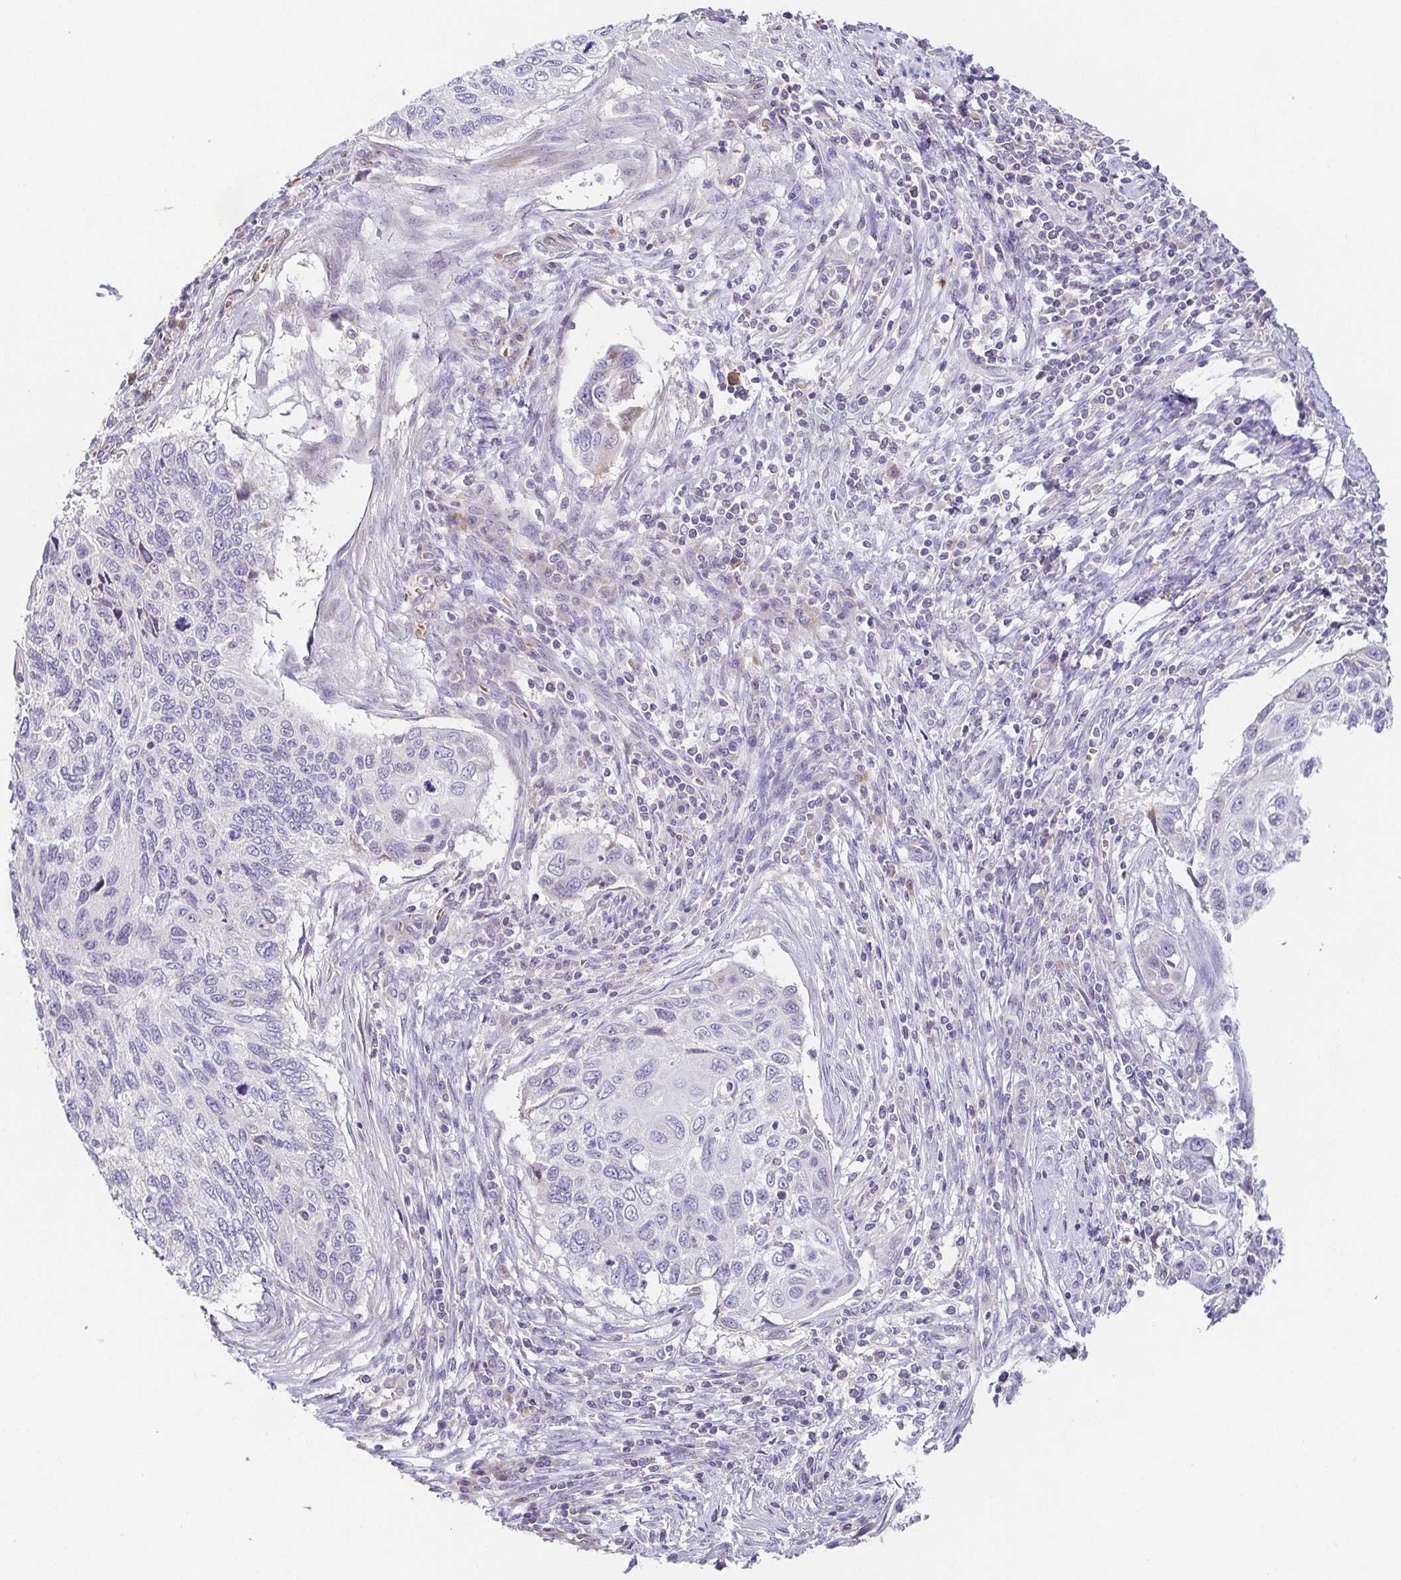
{"staining": {"intensity": "negative", "quantity": "none", "location": "none"}, "tissue": "cervical cancer", "cell_type": "Tumor cells", "image_type": "cancer", "snomed": [{"axis": "morphology", "description": "Squamous cell carcinoma, NOS"}, {"axis": "topography", "description": "Cervix"}], "caption": "Histopathology image shows no significant protein positivity in tumor cells of cervical cancer (squamous cell carcinoma). (DAB IHC with hematoxylin counter stain).", "gene": "FAM162B", "patient": {"sex": "female", "age": 70}}